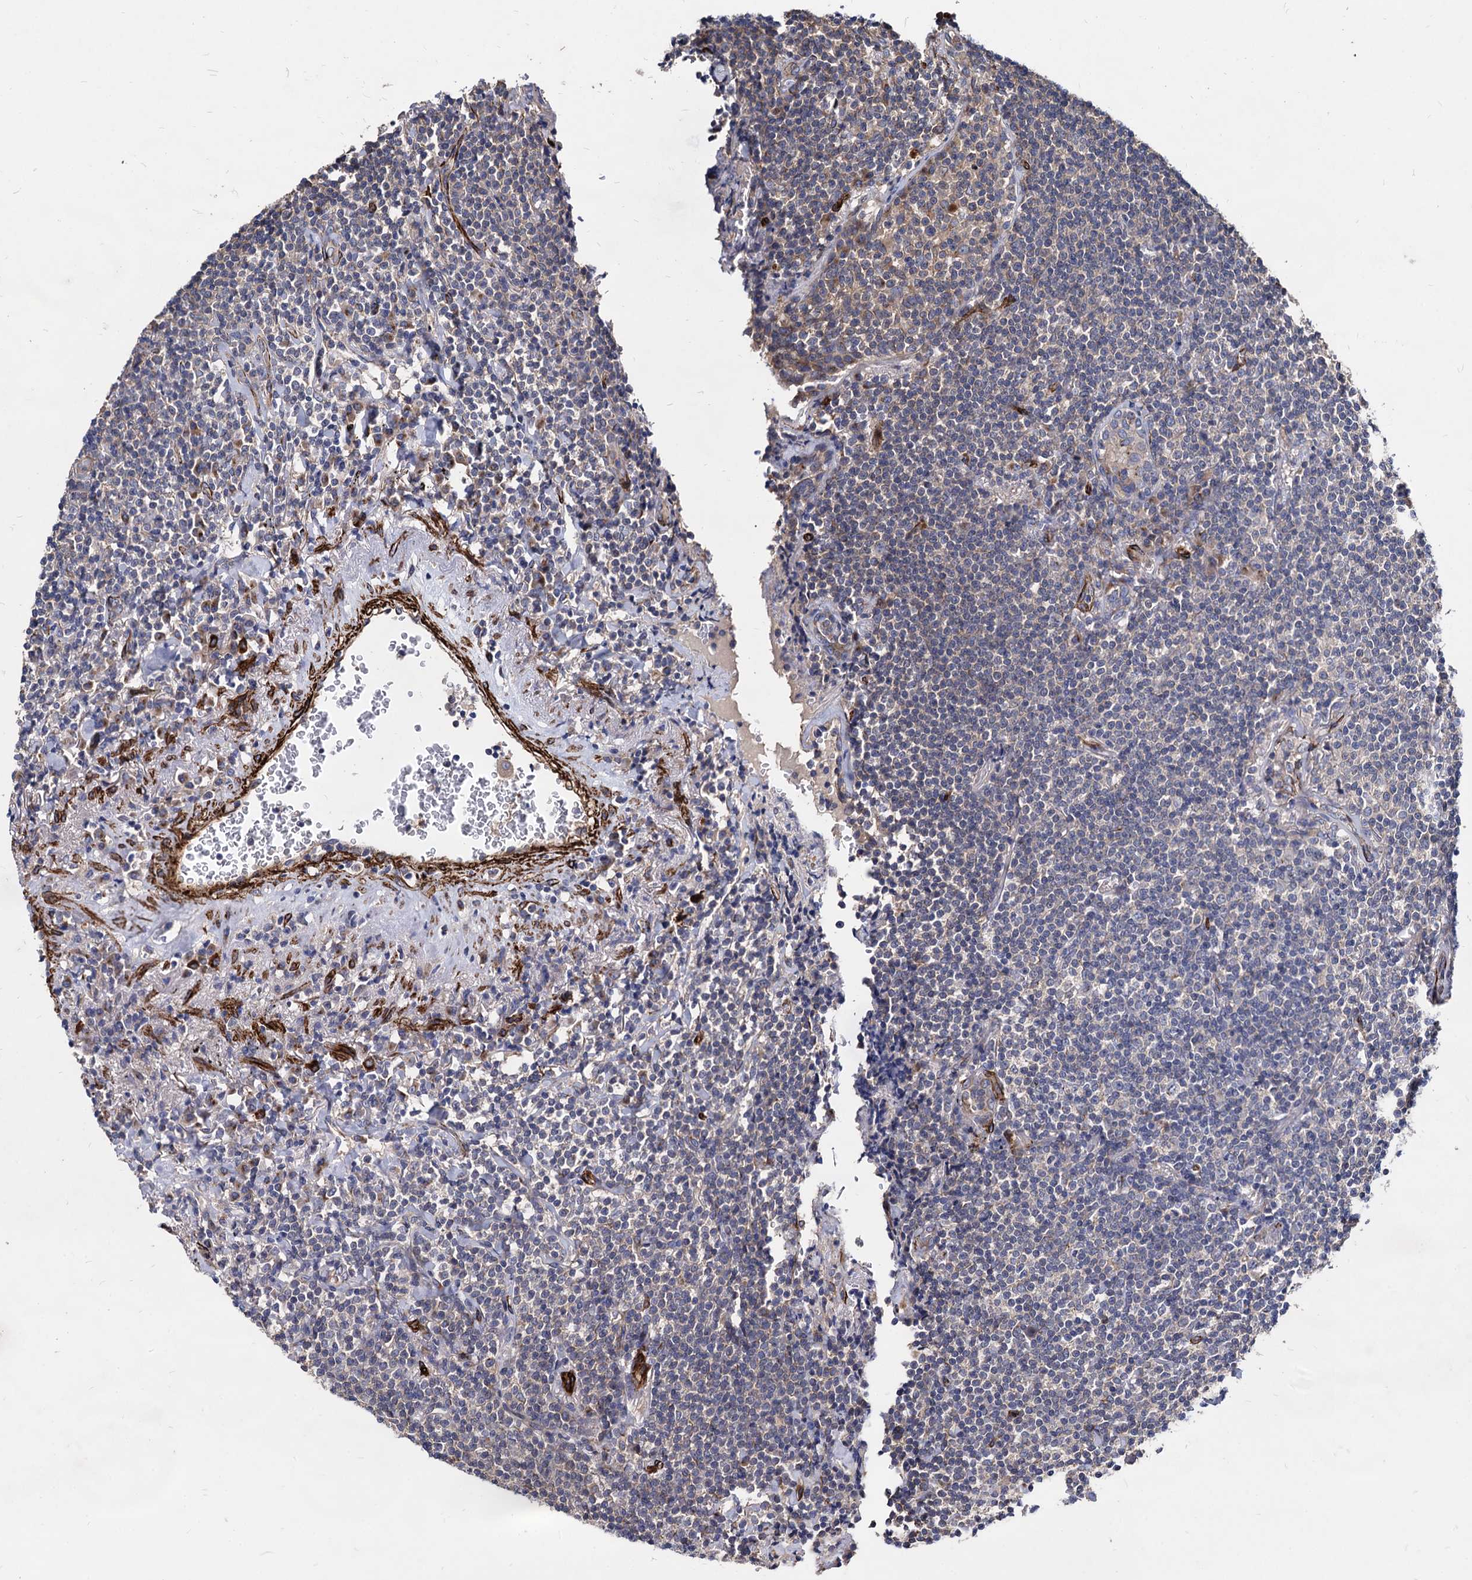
{"staining": {"intensity": "negative", "quantity": "none", "location": "none"}, "tissue": "lymphoma", "cell_type": "Tumor cells", "image_type": "cancer", "snomed": [{"axis": "morphology", "description": "Malignant lymphoma, non-Hodgkin's type, Low grade"}, {"axis": "topography", "description": "Lung"}], "caption": "An image of human low-grade malignant lymphoma, non-Hodgkin's type is negative for staining in tumor cells.", "gene": "WDR11", "patient": {"sex": "female", "age": 71}}